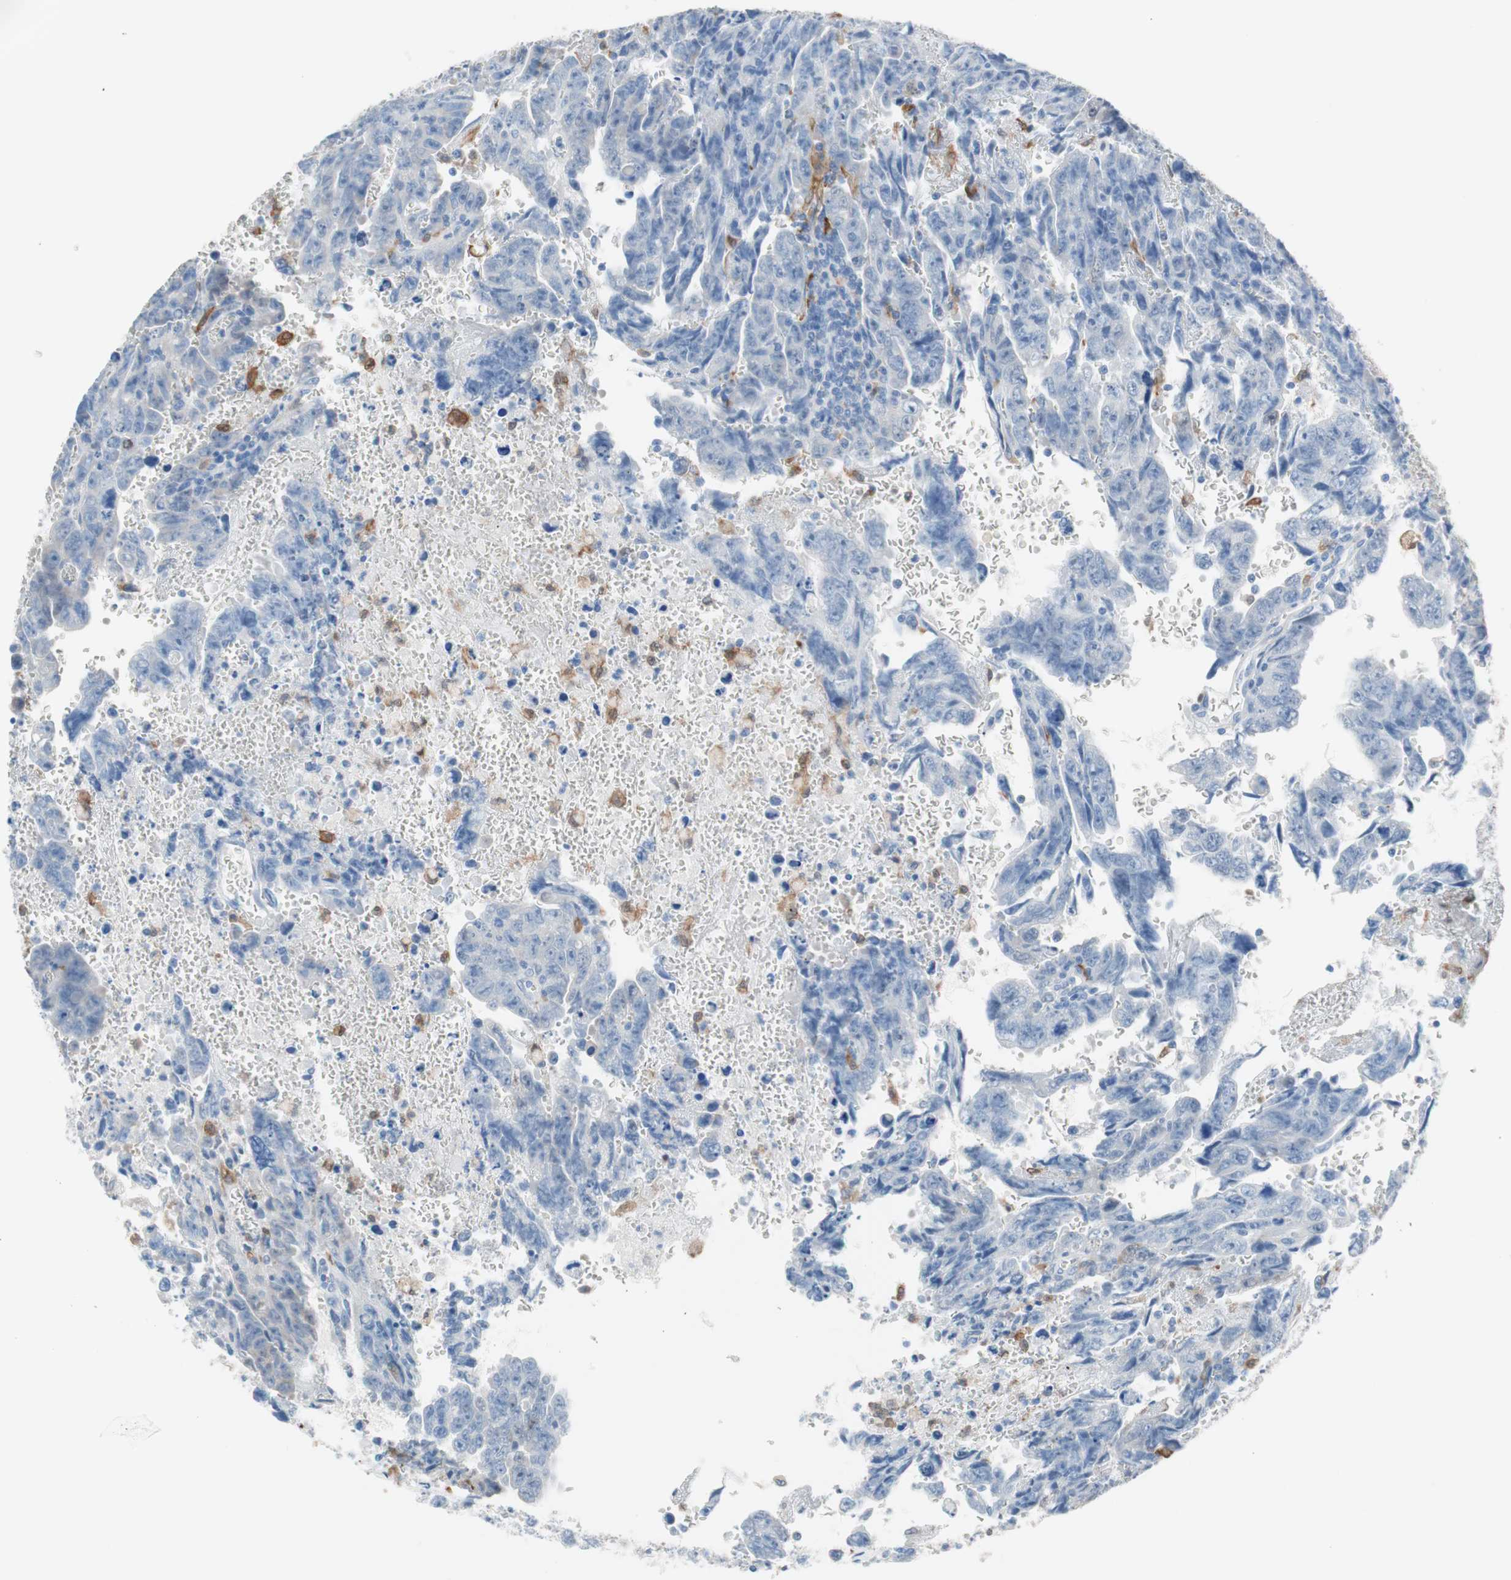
{"staining": {"intensity": "negative", "quantity": "none", "location": "none"}, "tissue": "testis cancer", "cell_type": "Tumor cells", "image_type": "cancer", "snomed": [{"axis": "morphology", "description": "Carcinoma, Embryonal, NOS"}, {"axis": "topography", "description": "Testis"}], "caption": "Immunohistochemistry (IHC) of human testis cancer demonstrates no staining in tumor cells. (Brightfield microscopy of DAB immunohistochemistry at high magnification).", "gene": "GLUL", "patient": {"sex": "male", "age": 28}}